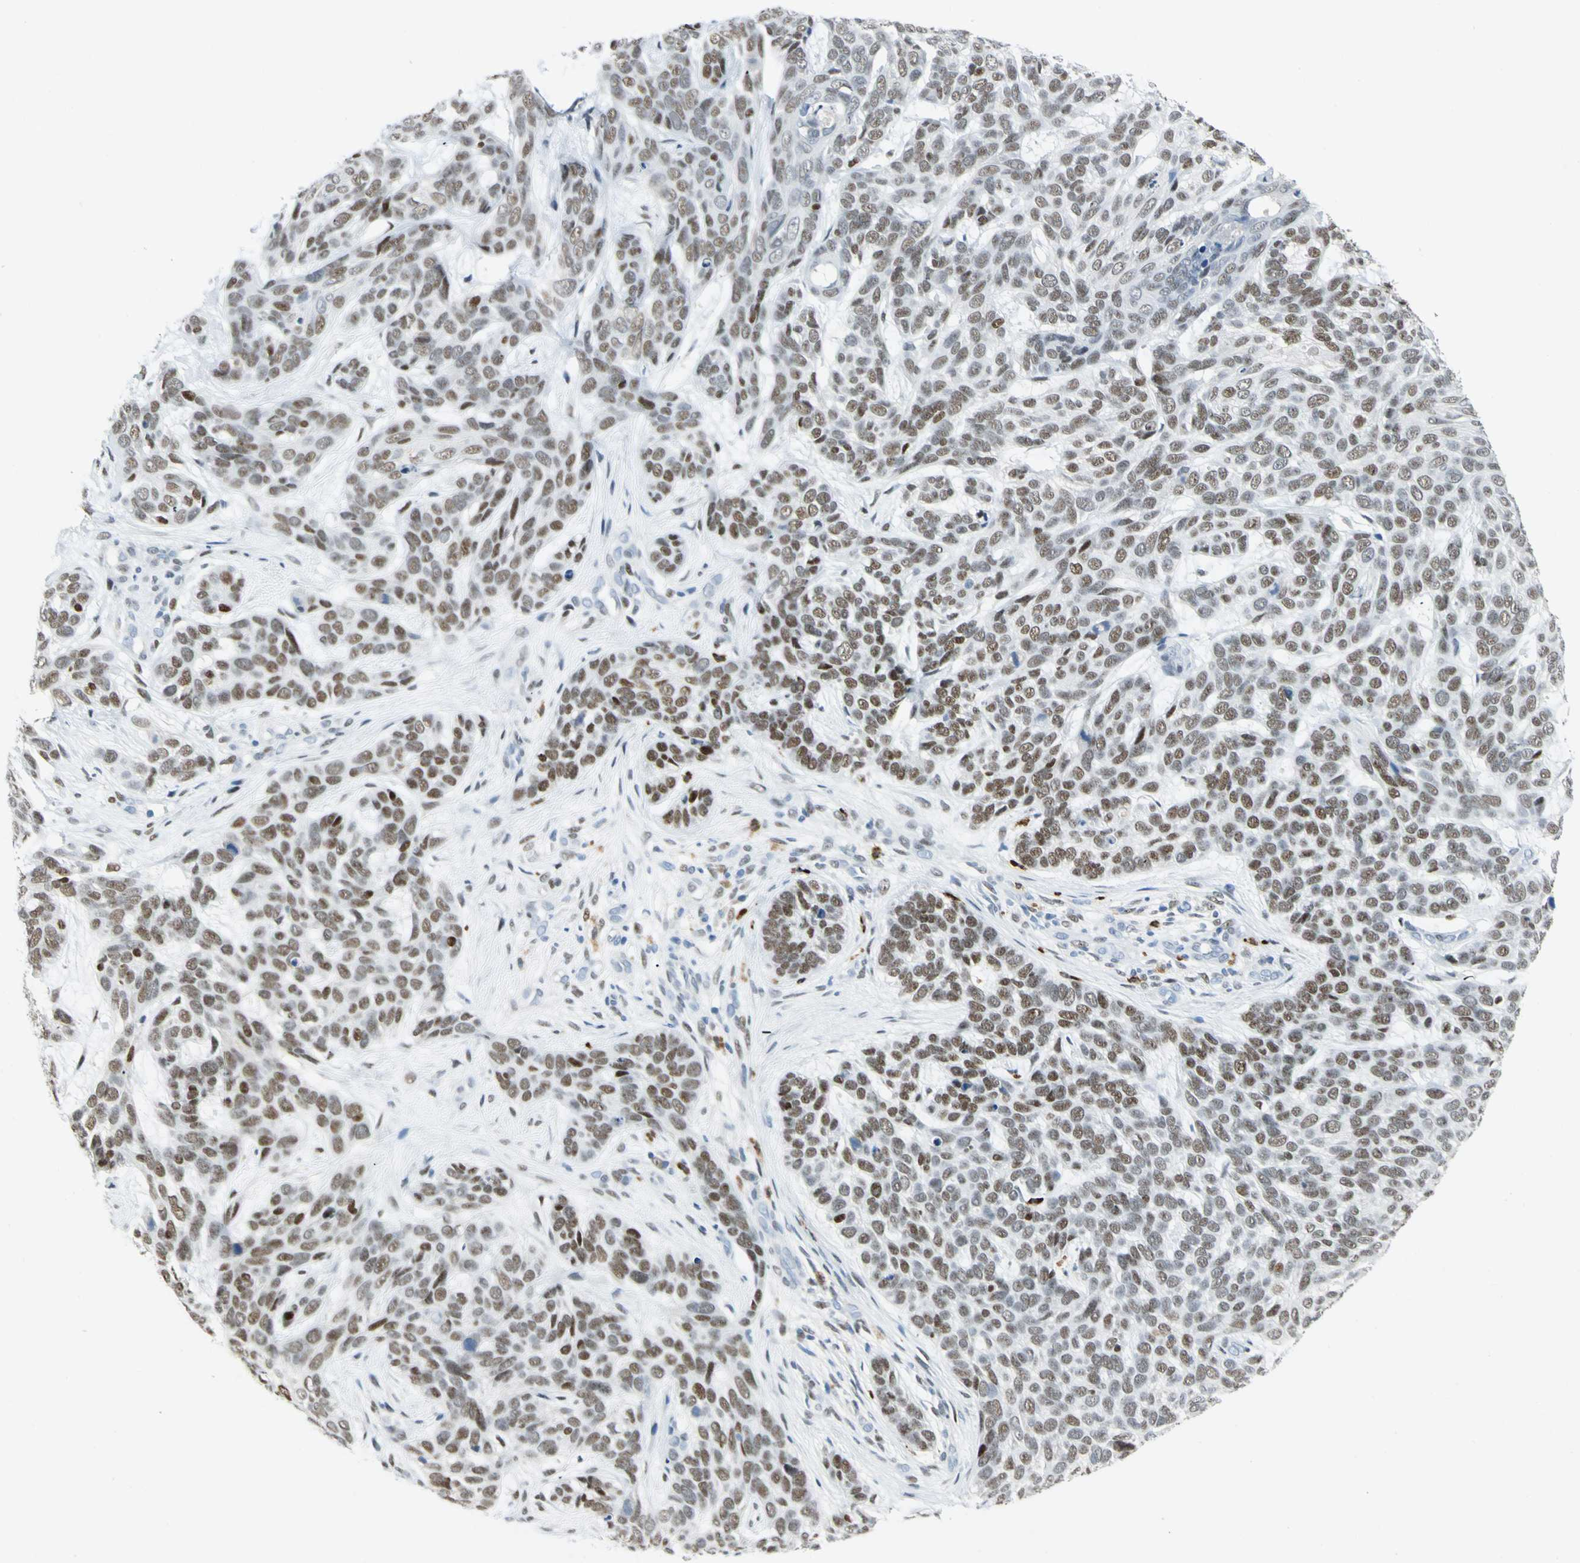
{"staining": {"intensity": "moderate", "quantity": ">75%", "location": "nuclear"}, "tissue": "skin cancer", "cell_type": "Tumor cells", "image_type": "cancer", "snomed": [{"axis": "morphology", "description": "Basal cell carcinoma"}, {"axis": "topography", "description": "Skin"}], "caption": "IHC staining of basal cell carcinoma (skin), which shows medium levels of moderate nuclear staining in approximately >75% of tumor cells indicating moderate nuclear protein positivity. The staining was performed using DAB (brown) for protein detection and nuclei were counterstained in hematoxylin (blue).", "gene": "NAB2", "patient": {"sex": "male", "age": 87}}